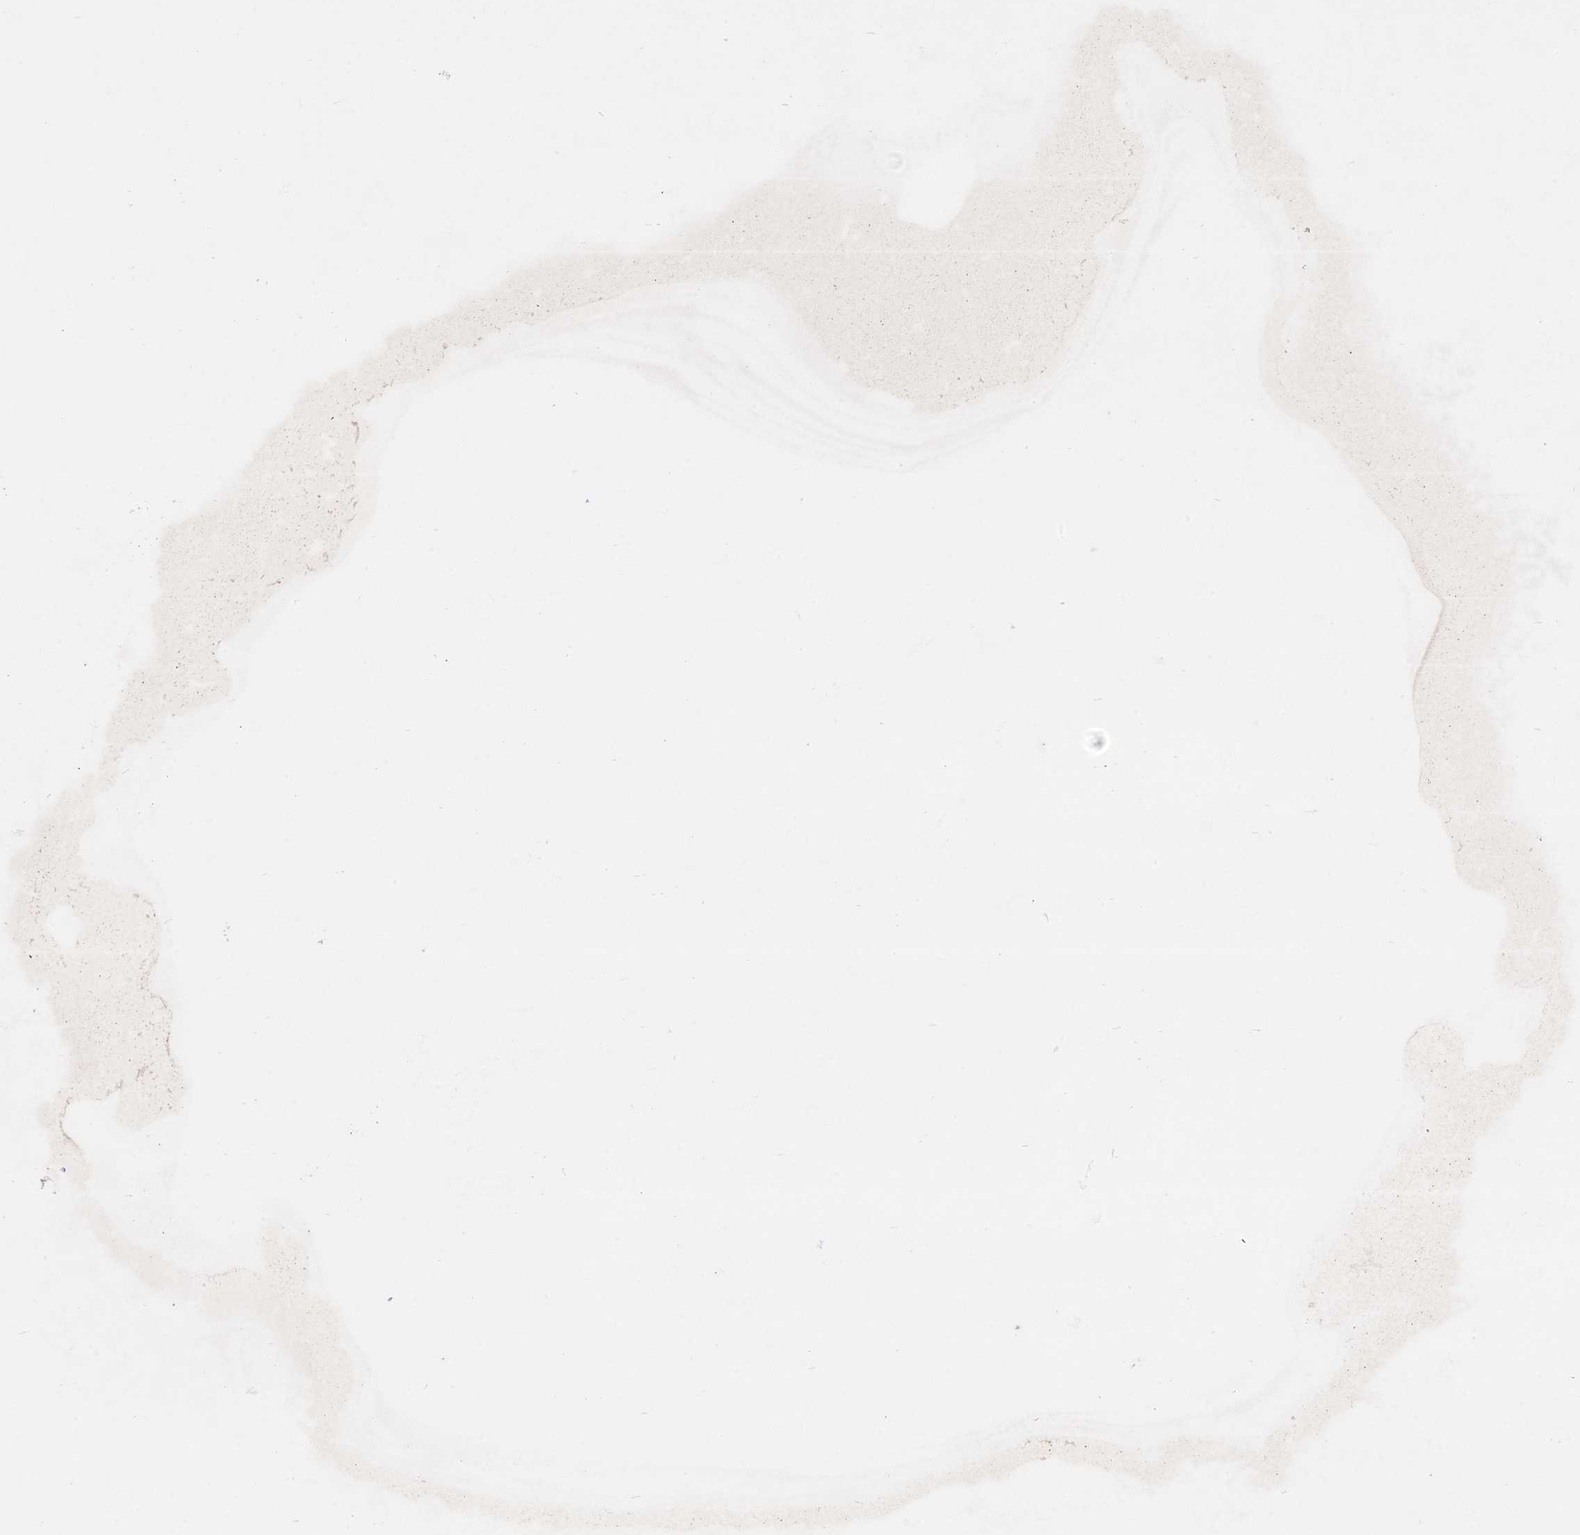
{"staining": {"intensity": "negative", "quantity": "none", "location": "none"}, "tissue": "ovarian cancer", "cell_type": "Tumor cells", "image_type": "cancer", "snomed": [{"axis": "morphology", "description": "Cystadenocarcinoma, serous, NOS"}, {"axis": "topography", "description": "Ovary"}], "caption": "Immunohistochemistry (IHC) of human serous cystadenocarcinoma (ovarian) shows no expression in tumor cells.", "gene": "ANKS3", "patient": {"sex": "female", "age": 56}}